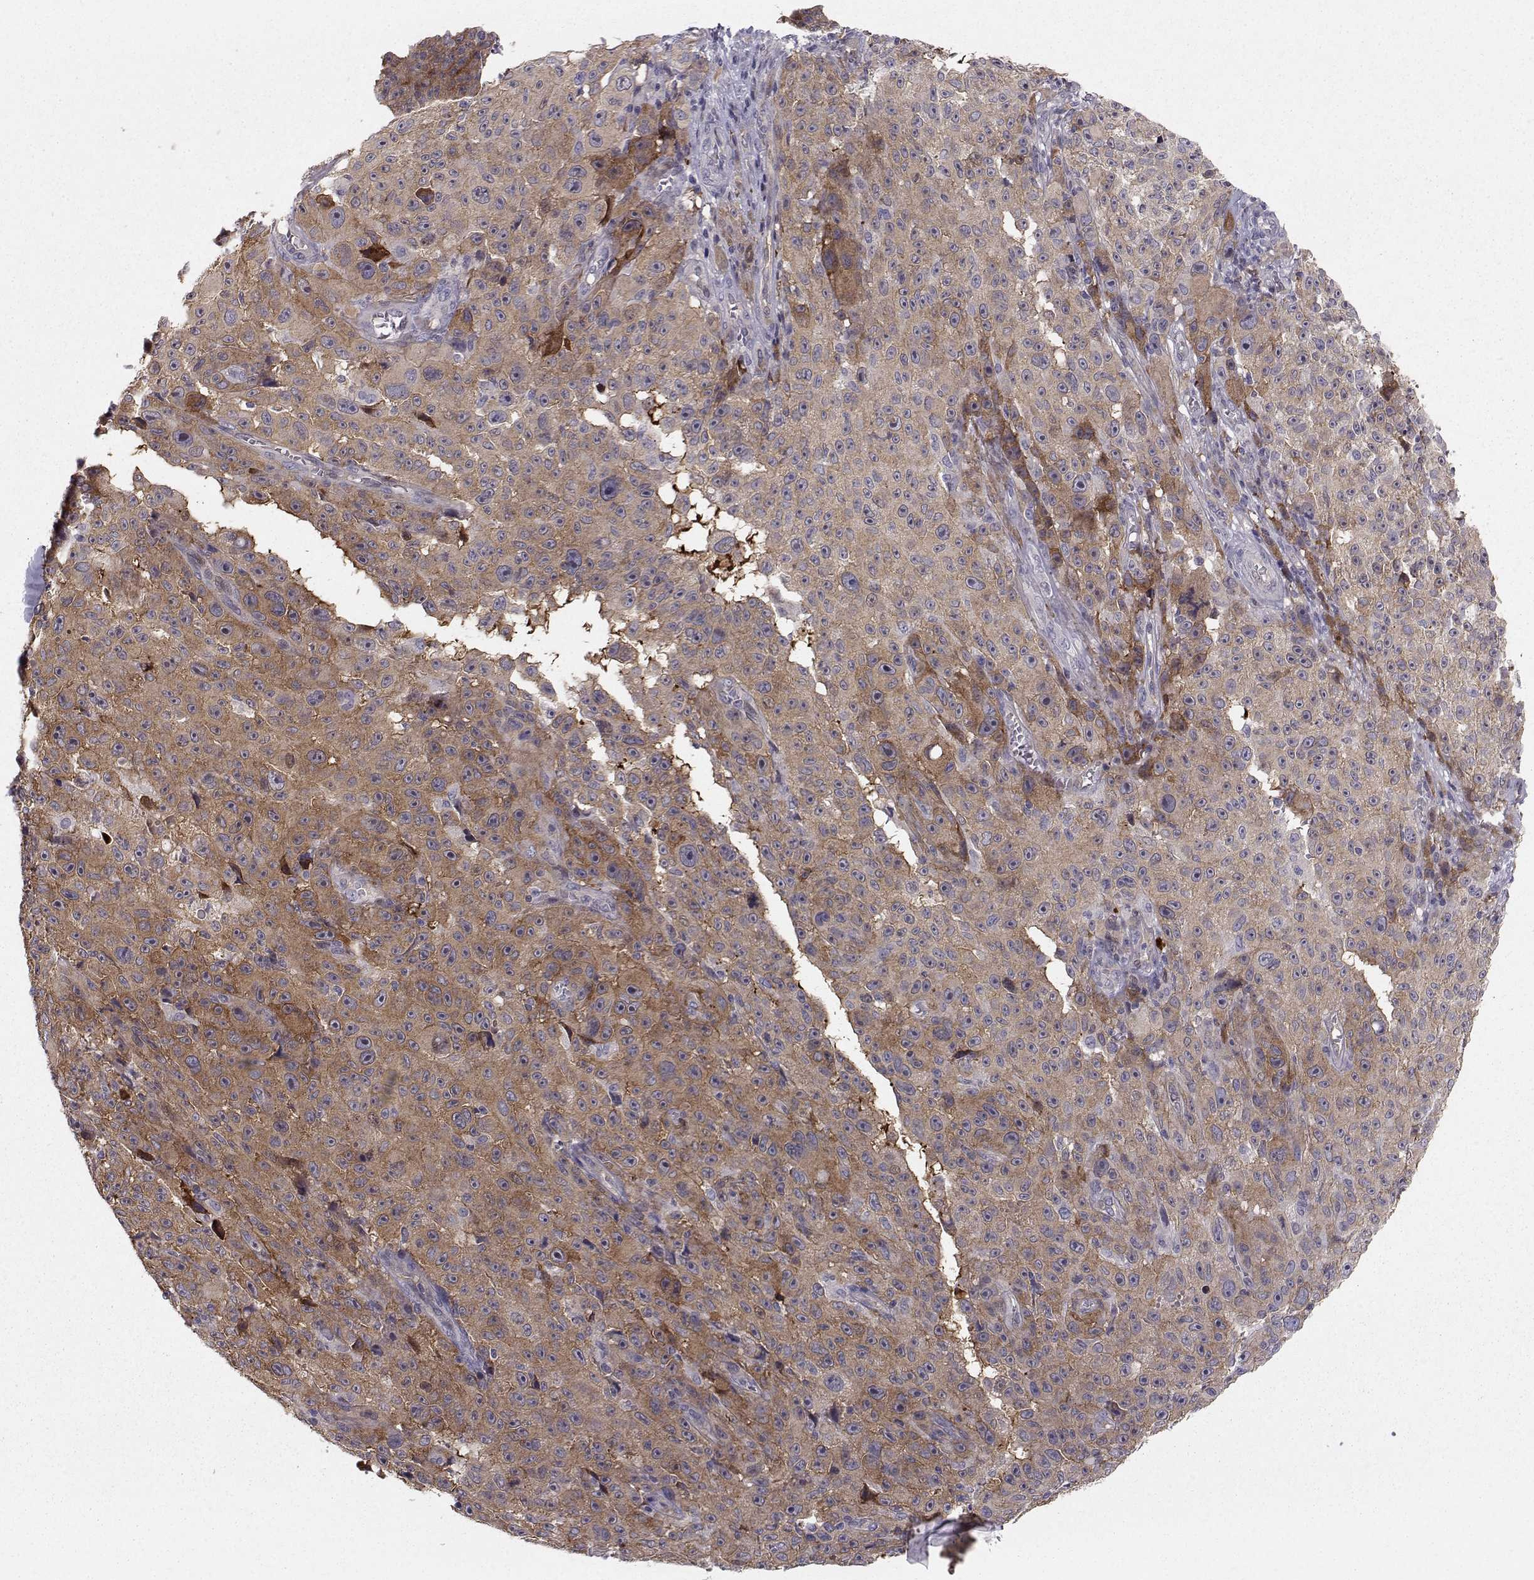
{"staining": {"intensity": "moderate", "quantity": "25%-75%", "location": "cytoplasmic/membranous"}, "tissue": "melanoma", "cell_type": "Tumor cells", "image_type": "cancer", "snomed": [{"axis": "morphology", "description": "Malignant melanoma, NOS"}, {"axis": "topography", "description": "Skin"}], "caption": "IHC of human malignant melanoma exhibits medium levels of moderate cytoplasmic/membranous expression in about 25%-75% of tumor cells.", "gene": "HSP90AB1", "patient": {"sex": "female", "age": 82}}